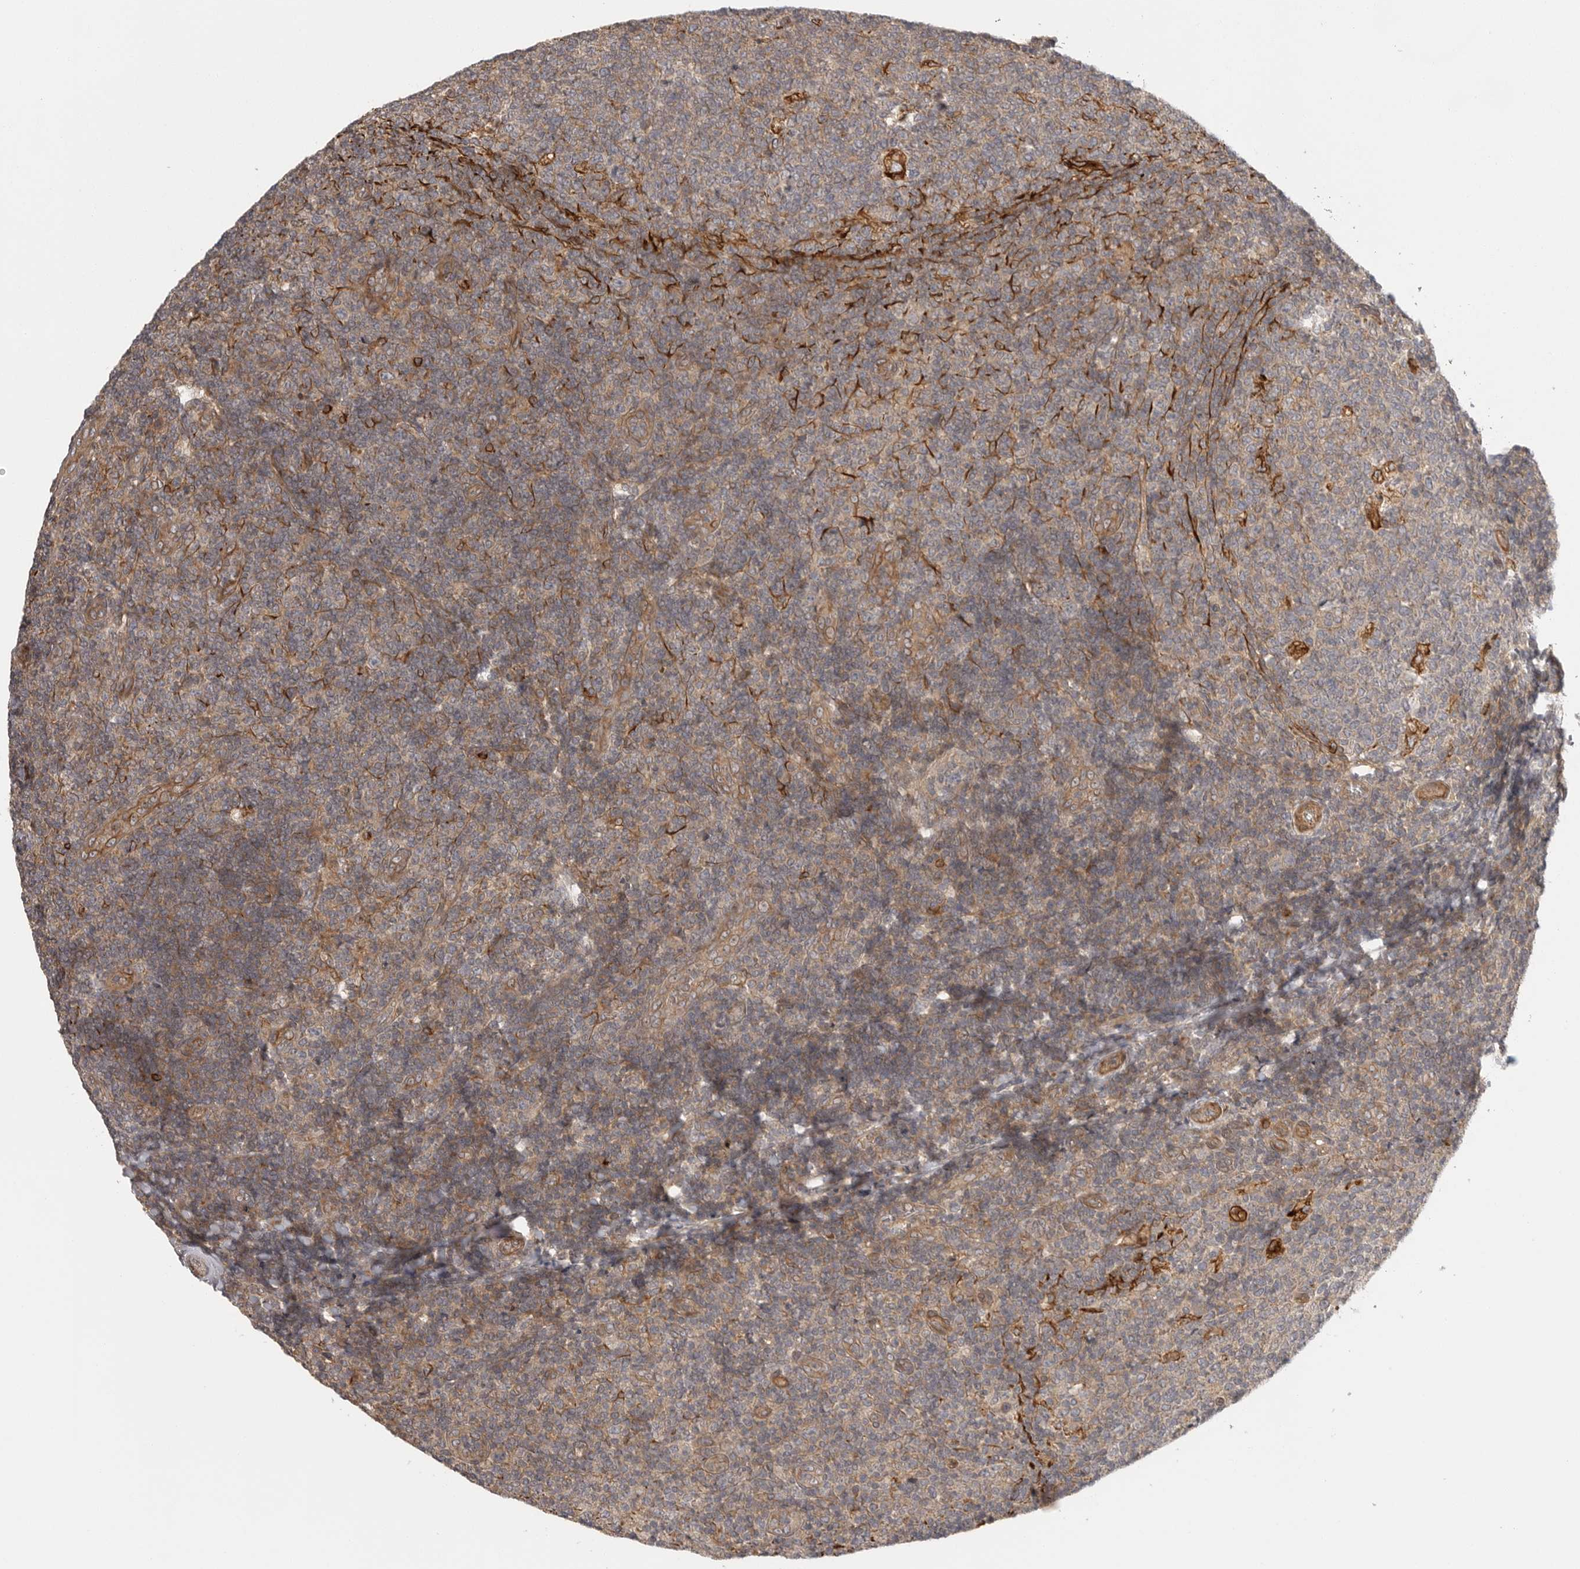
{"staining": {"intensity": "weak", "quantity": "25%-75%", "location": "cytoplasmic/membranous"}, "tissue": "tonsil", "cell_type": "Germinal center cells", "image_type": "normal", "snomed": [{"axis": "morphology", "description": "Normal tissue, NOS"}, {"axis": "topography", "description": "Tonsil"}], "caption": "A histopathology image of tonsil stained for a protein shows weak cytoplasmic/membranous brown staining in germinal center cells.", "gene": "CCPG1", "patient": {"sex": "female", "age": 19}}